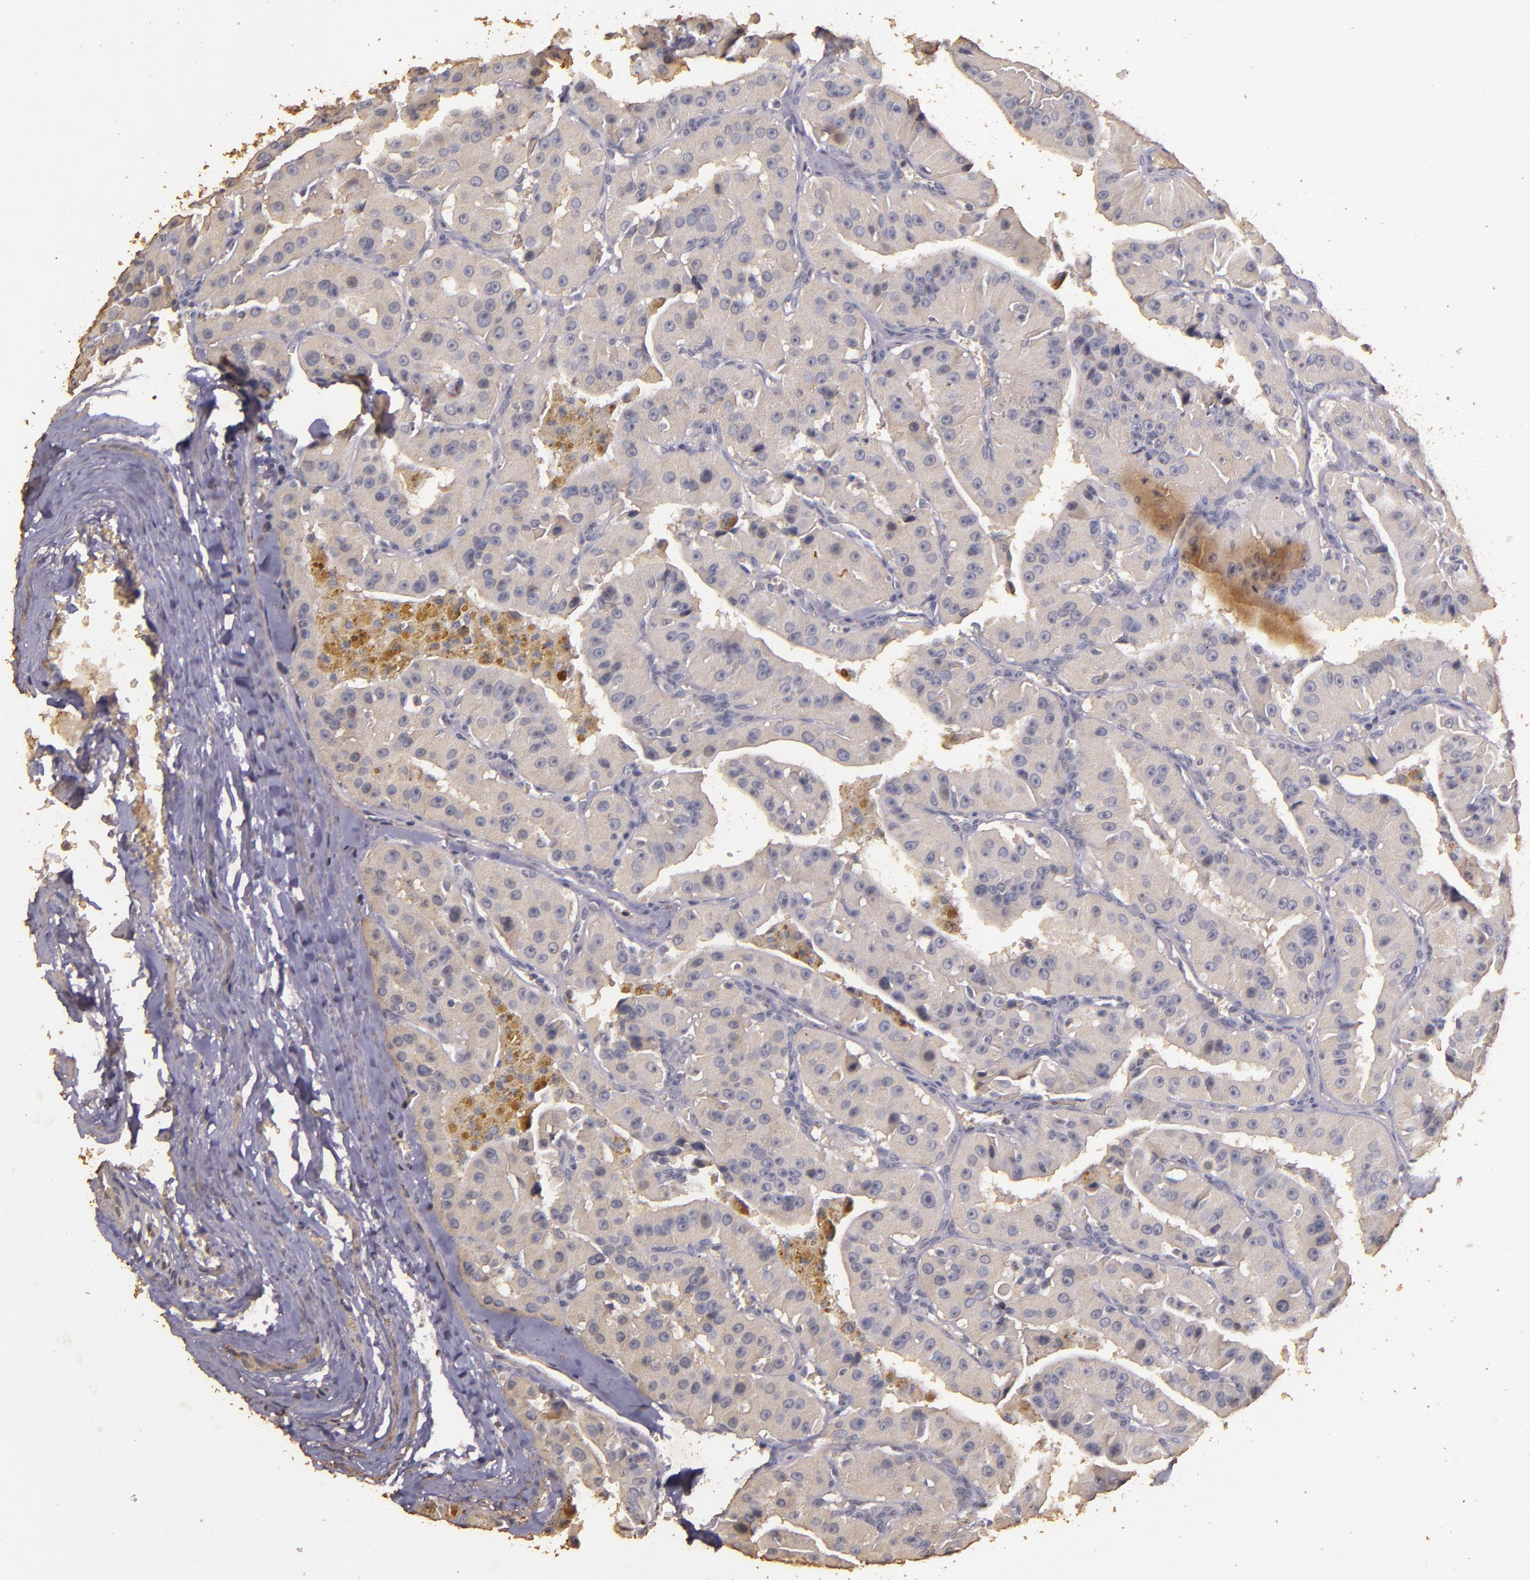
{"staining": {"intensity": "weak", "quantity": "25%-75%", "location": "cytoplasmic/membranous"}, "tissue": "thyroid cancer", "cell_type": "Tumor cells", "image_type": "cancer", "snomed": [{"axis": "morphology", "description": "Carcinoma, NOS"}, {"axis": "topography", "description": "Thyroid gland"}], "caption": "A photomicrograph showing weak cytoplasmic/membranous positivity in about 25%-75% of tumor cells in carcinoma (thyroid), as visualized by brown immunohistochemical staining.", "gene": "BCL2L13", "patient": {"sex": "male", "age": 76}}